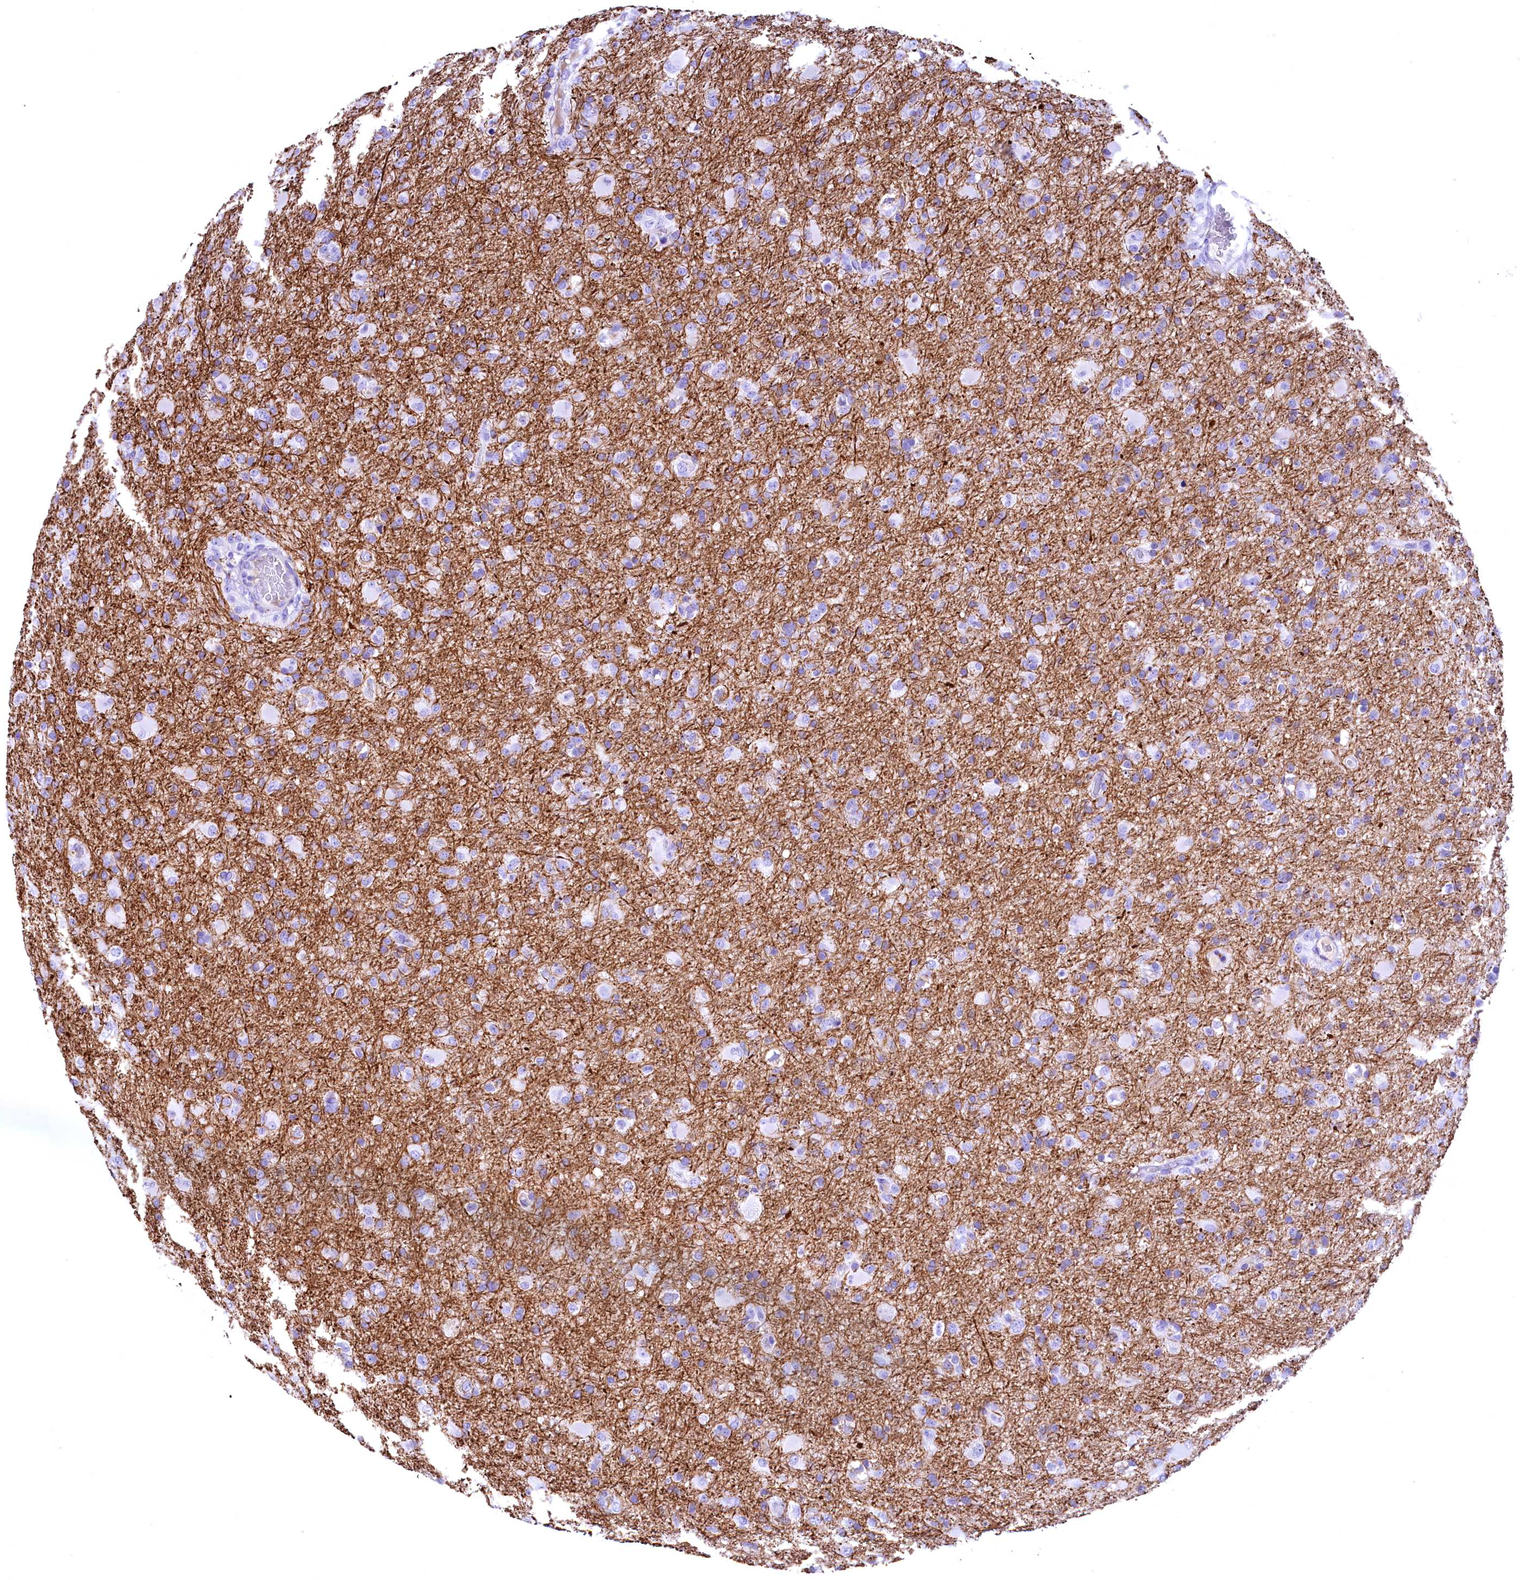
{"staining": {"intensity": "negative", "quantity": "none", "location": "none"}, "tissue": "glioma", "cell_type": "Tumor cells", "image_type": "cancer", "snomed": [{"axis": "morphology", "description": "Glioma, malignant, Low grade"}, {"axis": "topography", "description": "Brain"}], "caption": "Micrograph shows no protein positivity in tumor cells of low-grade glioma (malignant) tissue. (DAB (3,3'-diaminobenzidine) immunohistochemistry (IHC) visualized using brightfield microscopy, high magnification).", "gene": "SKIDA1", "patient": {"sex": "male", "age": 65}}